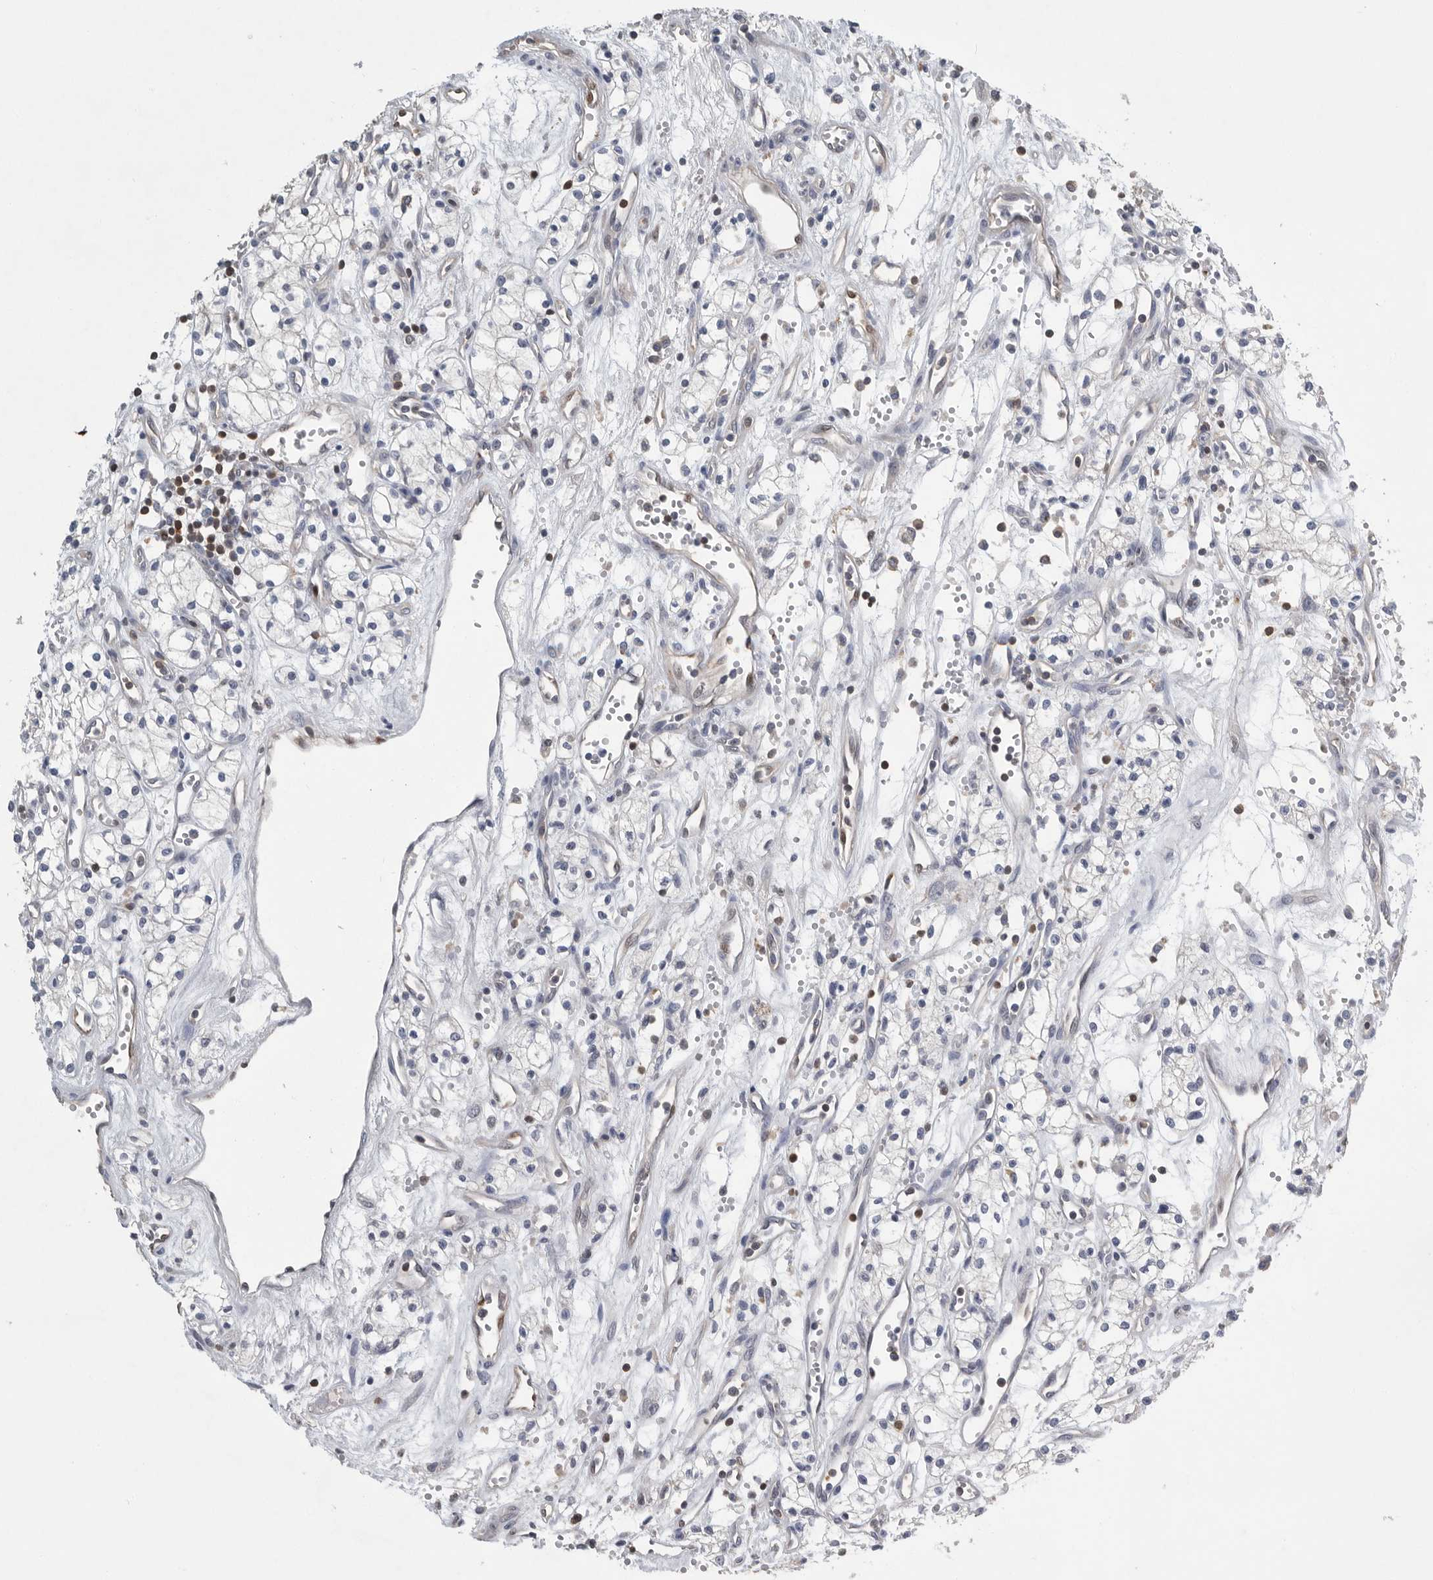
{"staining": {"intensity": "negative", "quantity": "none", "location": "none"}, "tissue": "renal cancer", "cell_type": "Tumor cells", "image_type": "cancer", "snomed": [{"axis": "morphology", "description": "Adenocarcinoma, NOS"}, {"axis": "topography", "description": "Kidney"}], "caption": "Immunohistochemical staining of human adenocarcinoma (renal) shows no significant staining in tumor cells.", "gene": "PDCD4", "patient": {"sex": "male", "age": 59}}